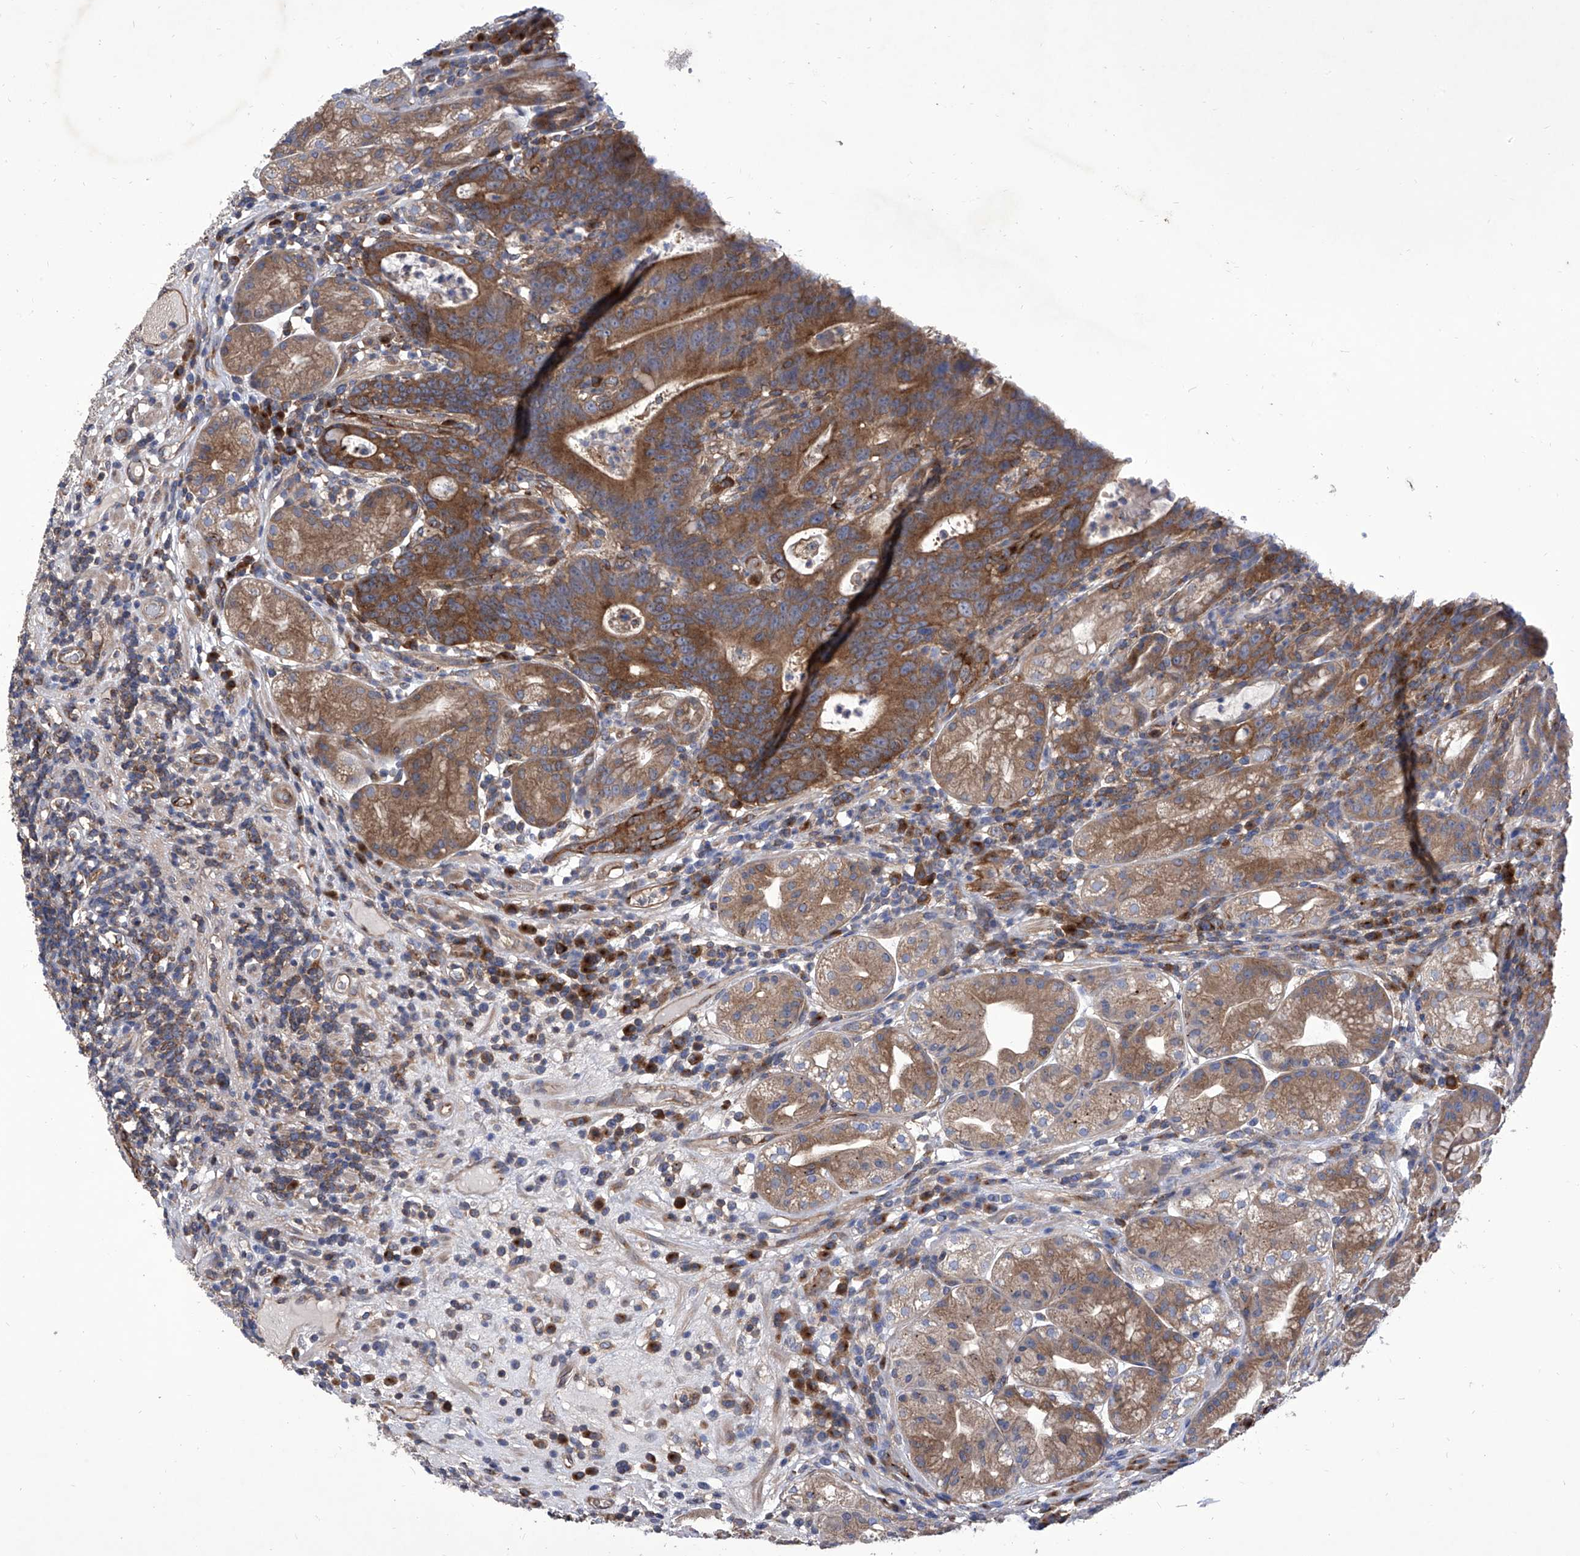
{"staining": {"intensity": "moderate", "quantity": "25%-75%", "location": "cytoplasmic/membranous"}, "tissue": "stomach", "cell_type": "Glandular cells", "image_type": "normal", "snomed": [{"axis": "morphology", "description": "Normal tissue, NOS"}, {"axis": "topography", "description": "Stomach"}], "caption": "The image reveals staining of benign stomach, revealing moderate cytoplasmic/membranous protein expression (brown color) within glandular cells.", "gene": "TJAP1", "patient": {"sex": "male", "age": 57}}